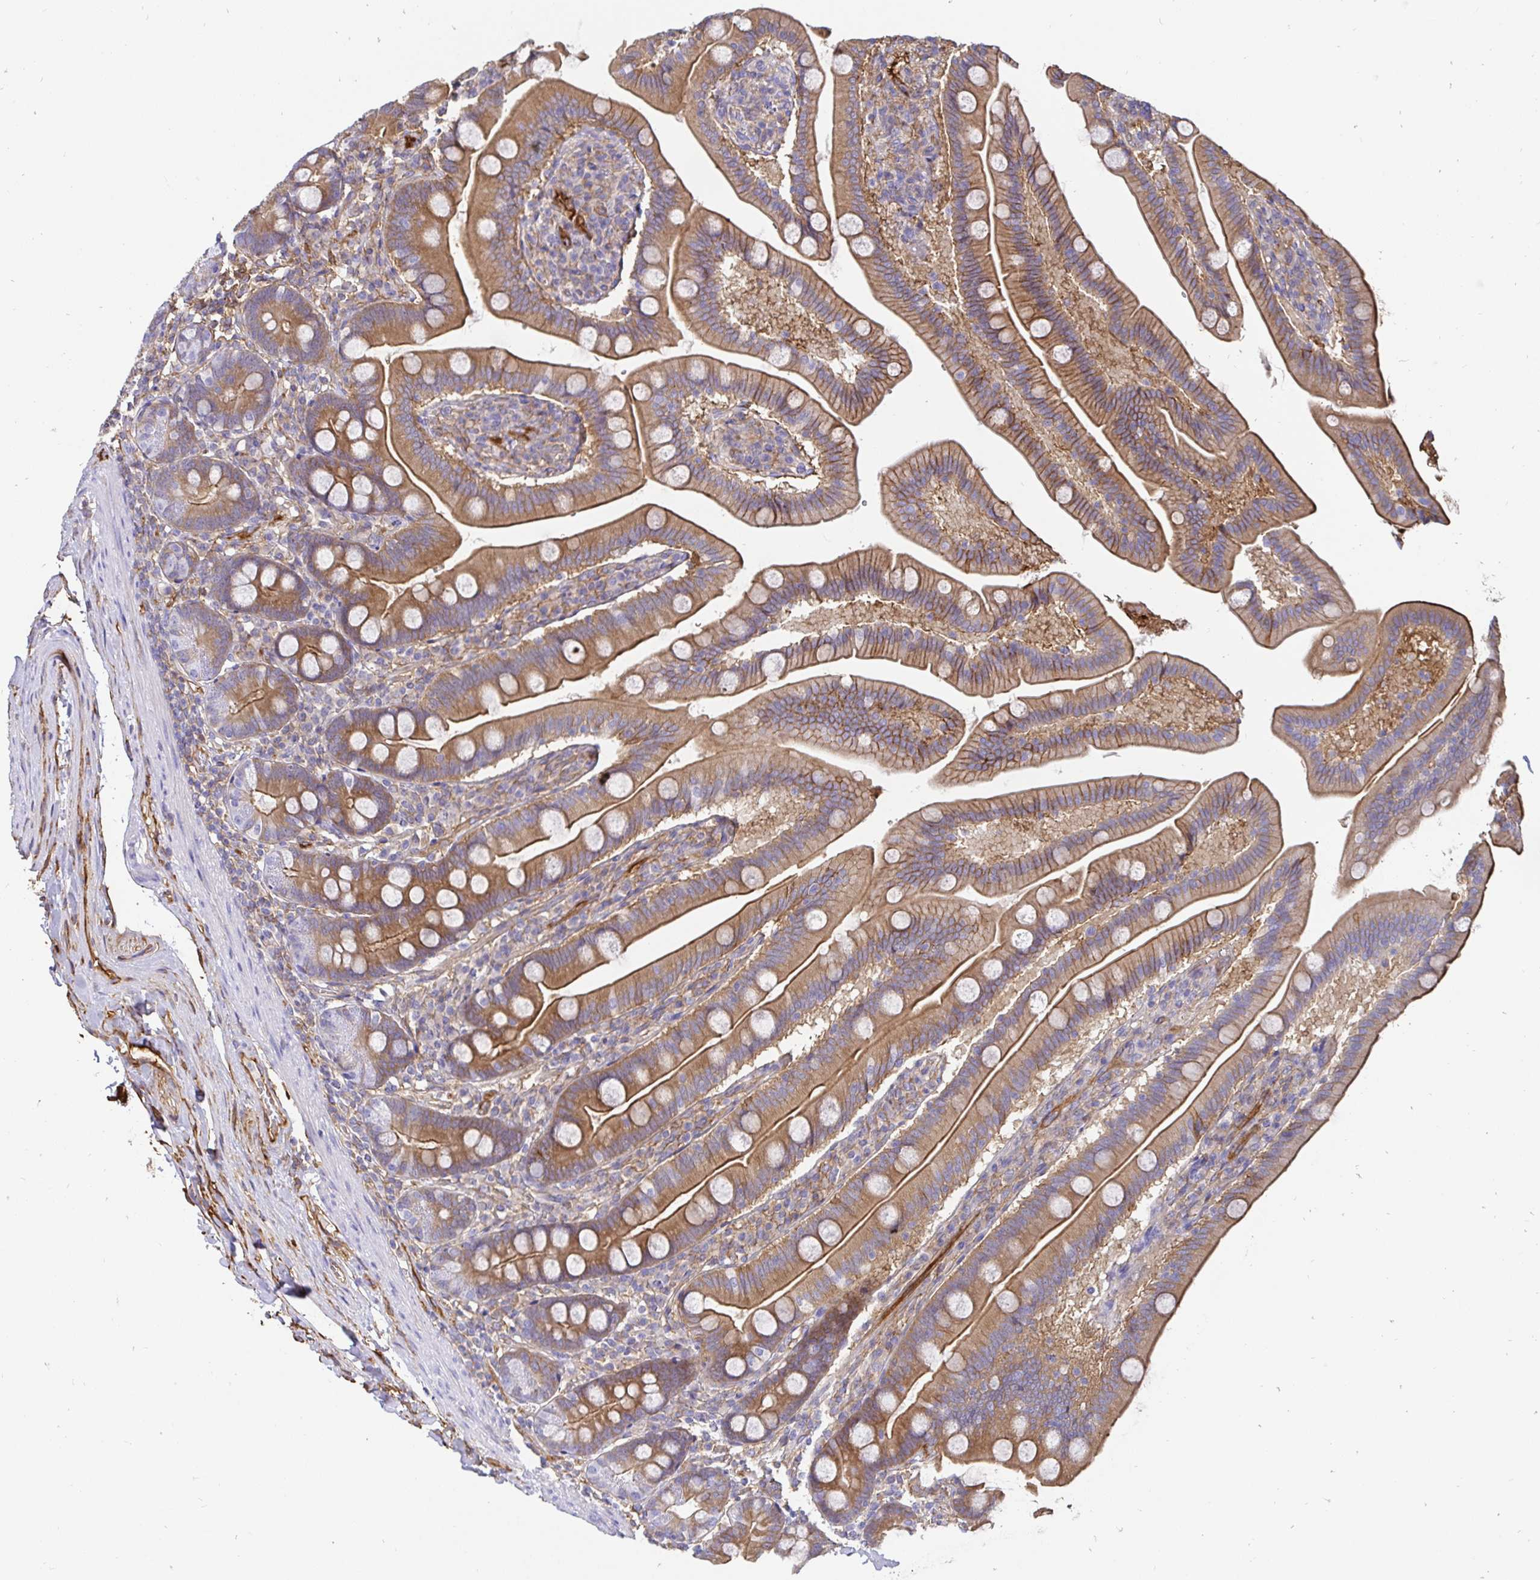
{"staining": {"intensity": "moderate", "quantity": ">75%", "location": "cytoplasmic/membranous"}, "tissue": "duodenum", "cell_type": "Glandular cells", "image_type": "normal", "snomed": [{"axis": "morphology", "description": "Normal tissue, NOS"}, {"axis": "topography", "description": "Duodenum"}], "caption": "Immunohistochemical staining of benign human duodenum reveals medium levels of moderate cytoplasmic/membranous expression in approximately >75% of glandular cells.", "gene": "ANXA2", "patient": {"sex": "female", "age": 67}}